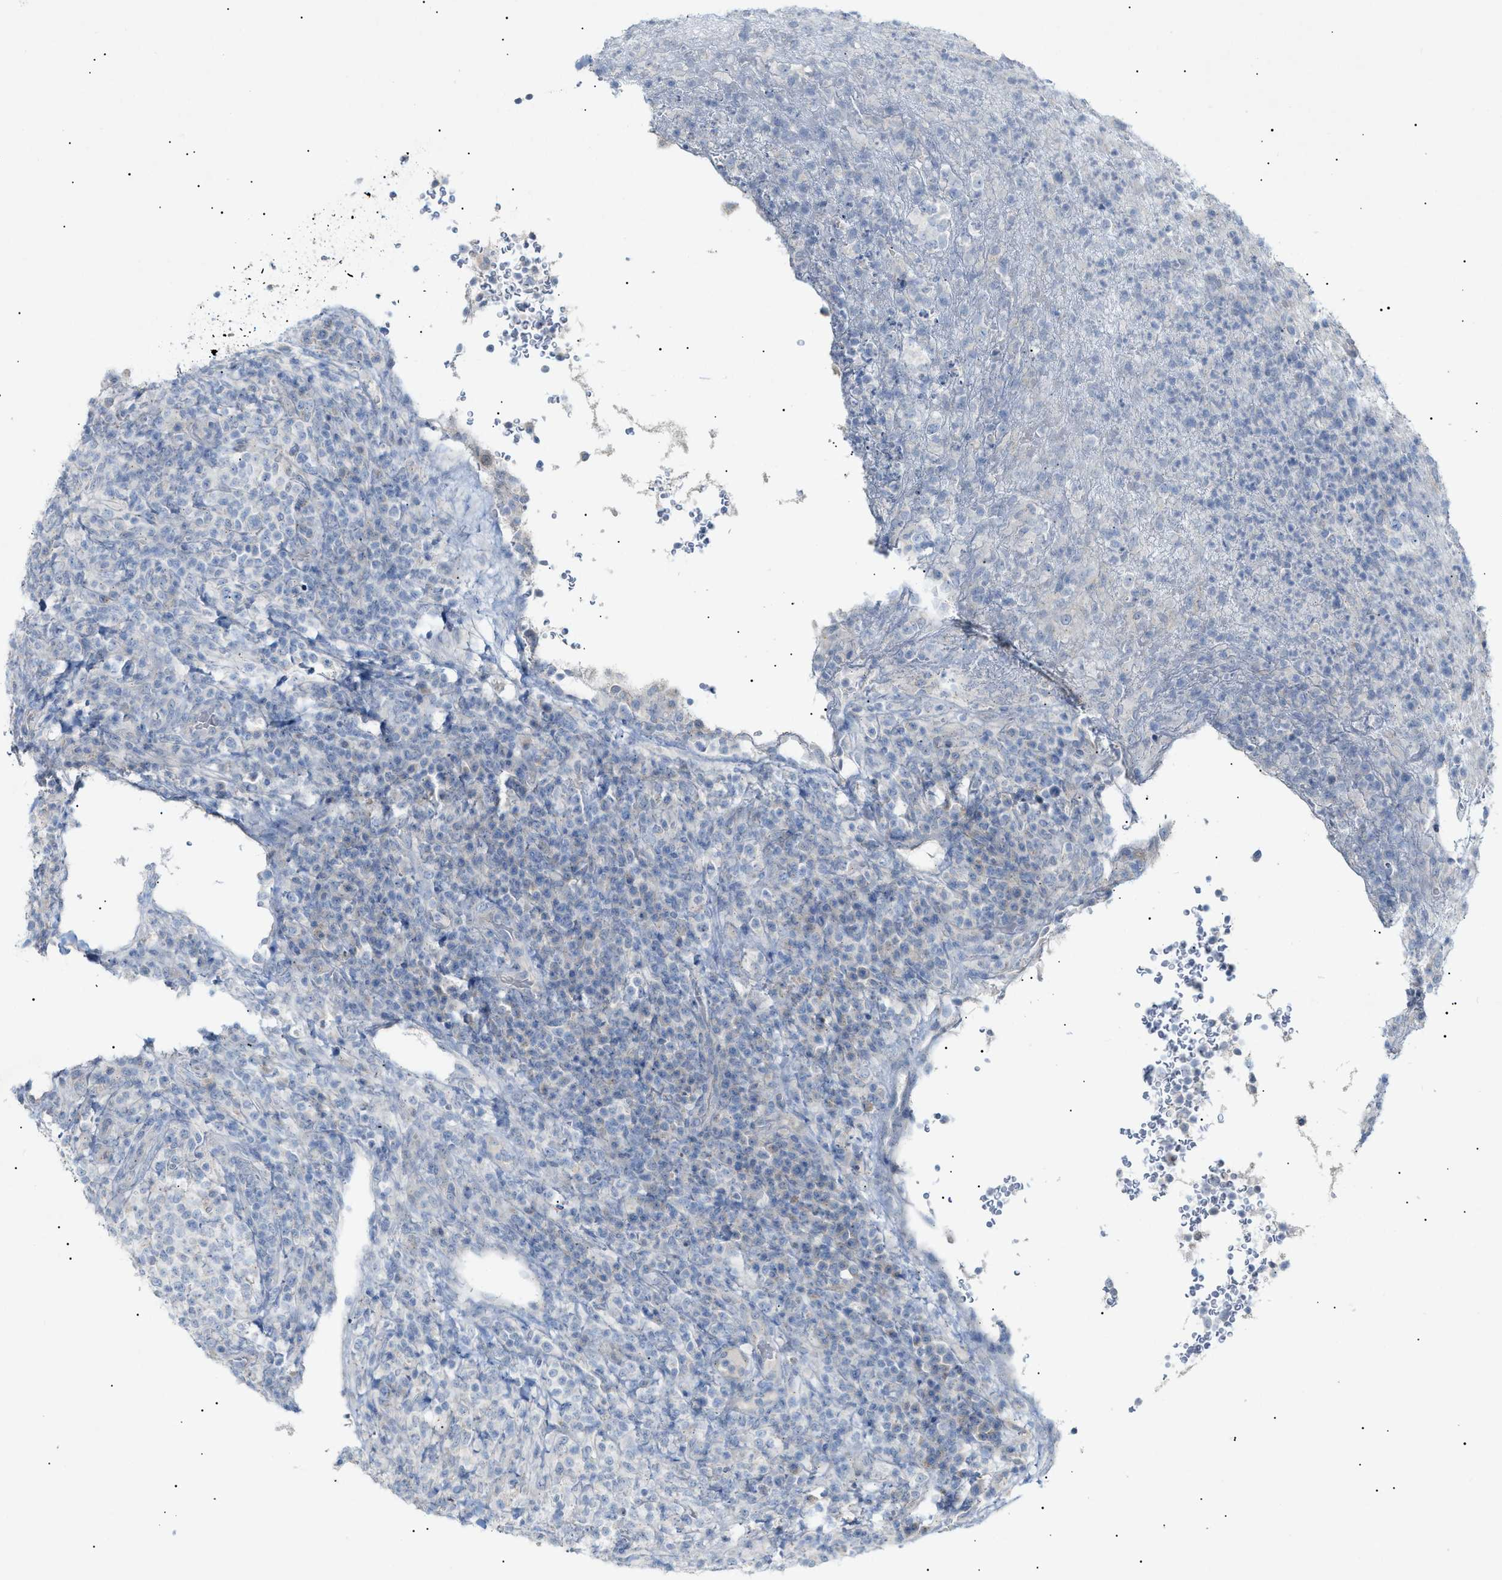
{"staining": {"intensity": "negative", "quantity": "none", "location": "none"}, "tissue": "lymphoma", "cell_type": "Tumor cells", "image_type": "cancer", "snomed": [{"axis": "morphology", "description": "Malignant lymphoma, non-Hodgkin's type, High grade"}, {"axis": "topography", "description": "Lymph node"}], "caption": "The micrograph reveals no significant staining in tumor cells of lymphoma.", "gene": "SLC25A31", "patient": {"sex": "female", "age": 76}}